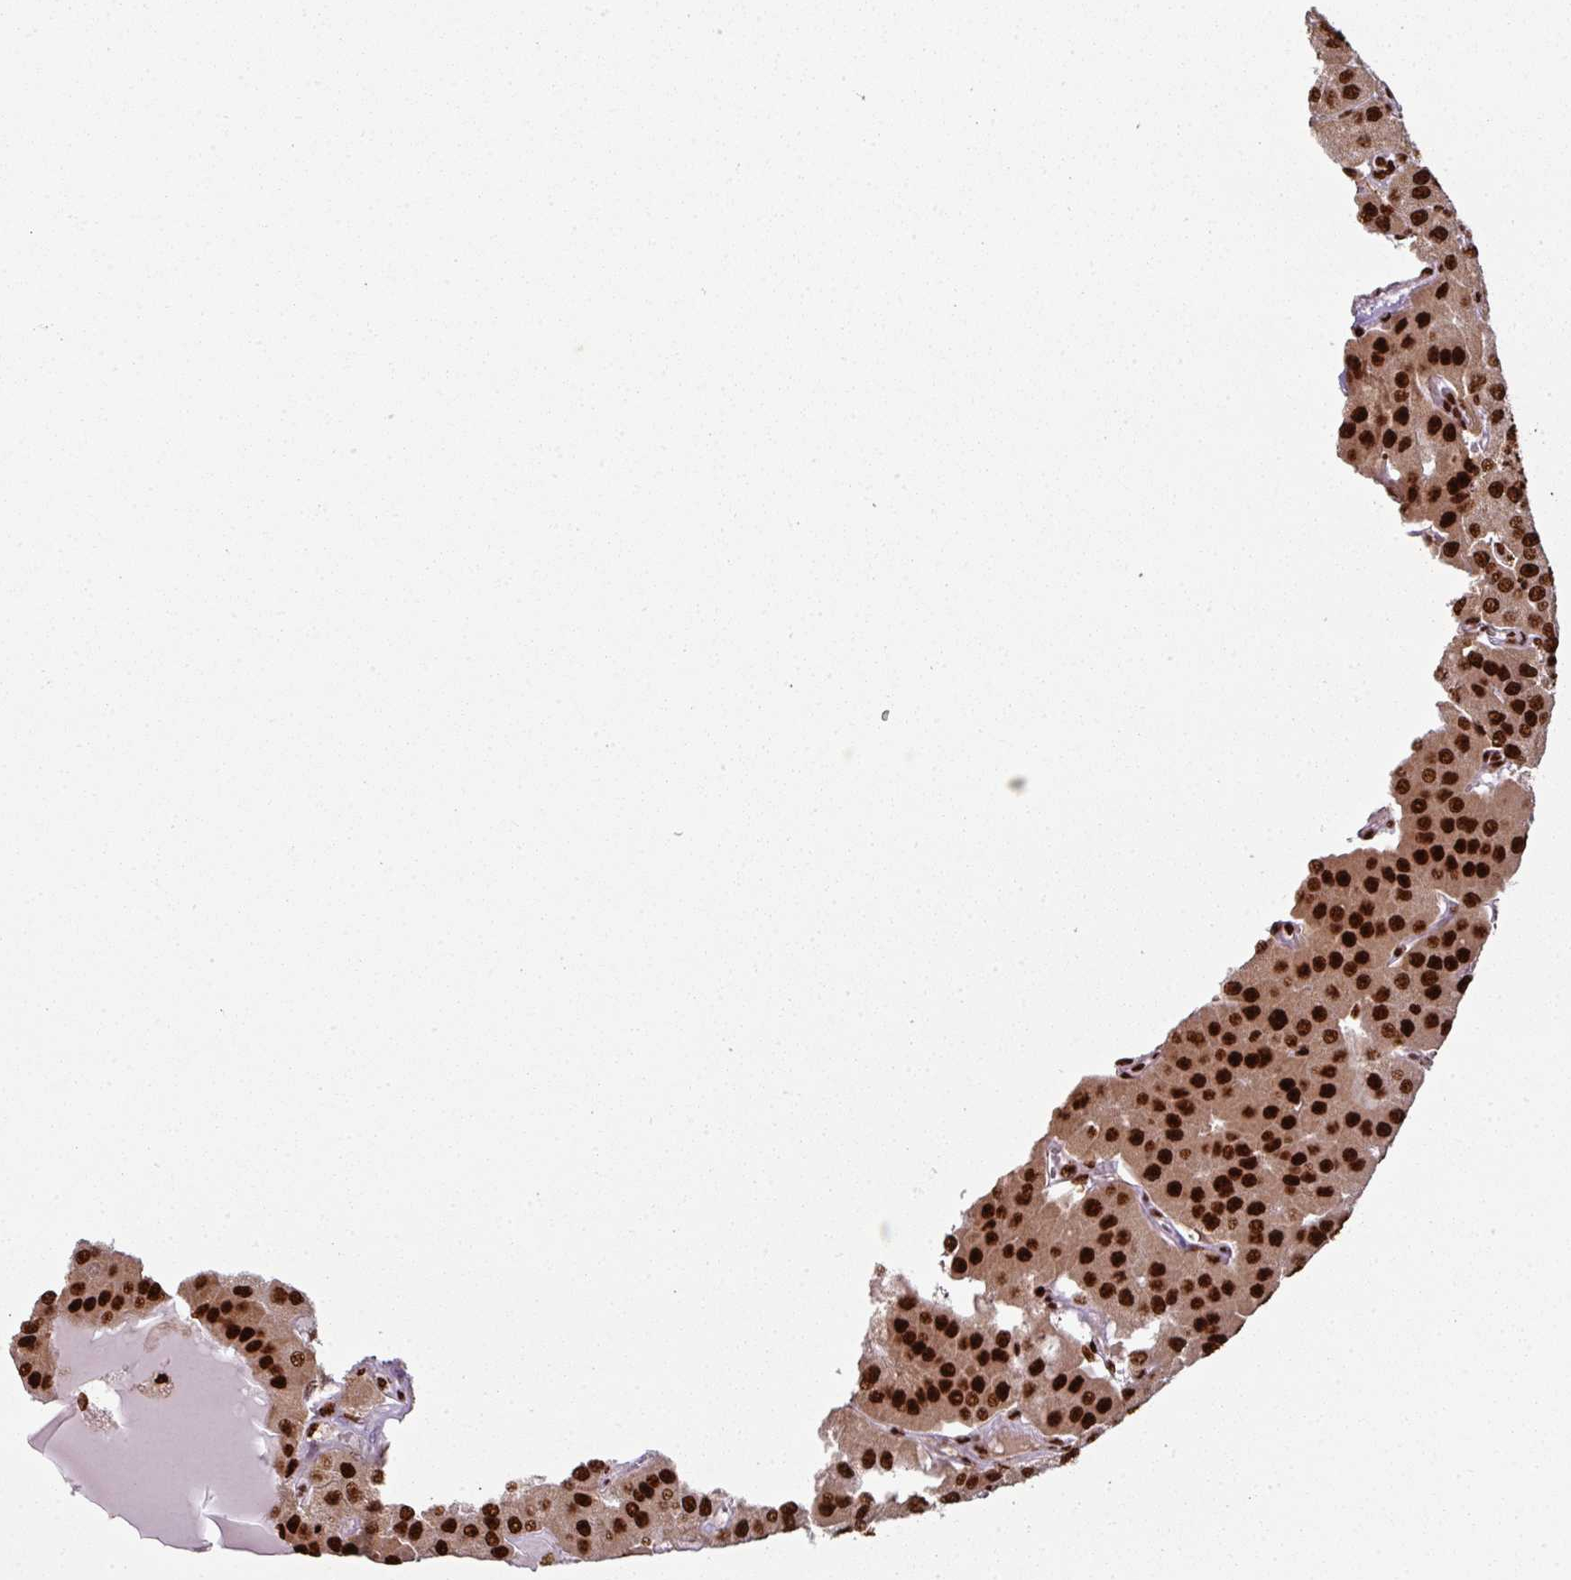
{"staining": {"intensity": "strong", "quantity": ">75%", "location": "nuclear"}, "tissue": "parathyroid gland", "cell_type": "Glandular cells", "image_type": "normal", "snomed": [{"axis": "morphology", "description": "Normal tissue, NOS"}, {"axis": "morphology", "description": "Adenoma, NOS"}, {"axis": "topography", "description": "Parathyroid gland"}], "caption": "Parathyroid gland stained with DAB immunohistochemistry (IHC) exhibits high levels of strong nuclear positivity in approximately >75% of glandular cells.", "gene": "SIK3", "patient": {"sex": "female", "age": 86}}